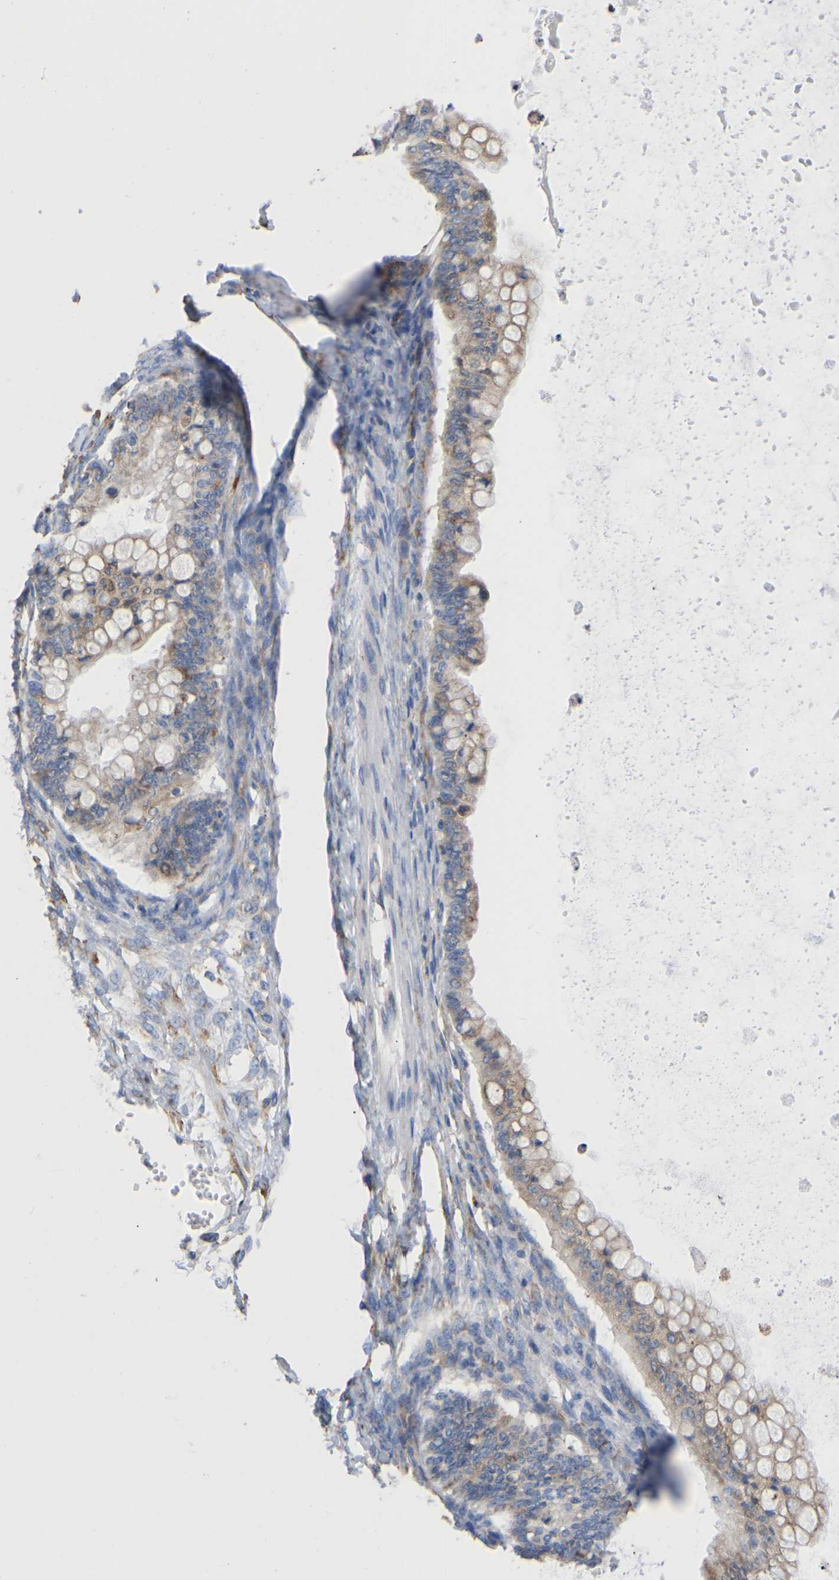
{"staining": {"intensity": "weak", "quantity": ">75%", "location": "cytoplasmic/membranous"}, "tissue": "ovarian cancer", "cell_type": "Tumor cells", "image_type": "cancer", "snomed": [{"axis": "morphology", "description": "Cystadenocarcinoma, mucinous, NOS"}, {"axis": "topography", "description": "Ovary"}], "caption": "IHC staining of ovarian cancer, which exhibits low levels of weak cytoplasmic/membranous expression in about >75% of tumor cells indicating weak cytoplasmic/membranous protein staining. The staining was performed using DAB (brown) for protein detection and nuclei were counterstained in hematoxylin (blue).", "gene": "P4HB", "patient": {"sex": "female", "age": 57}}